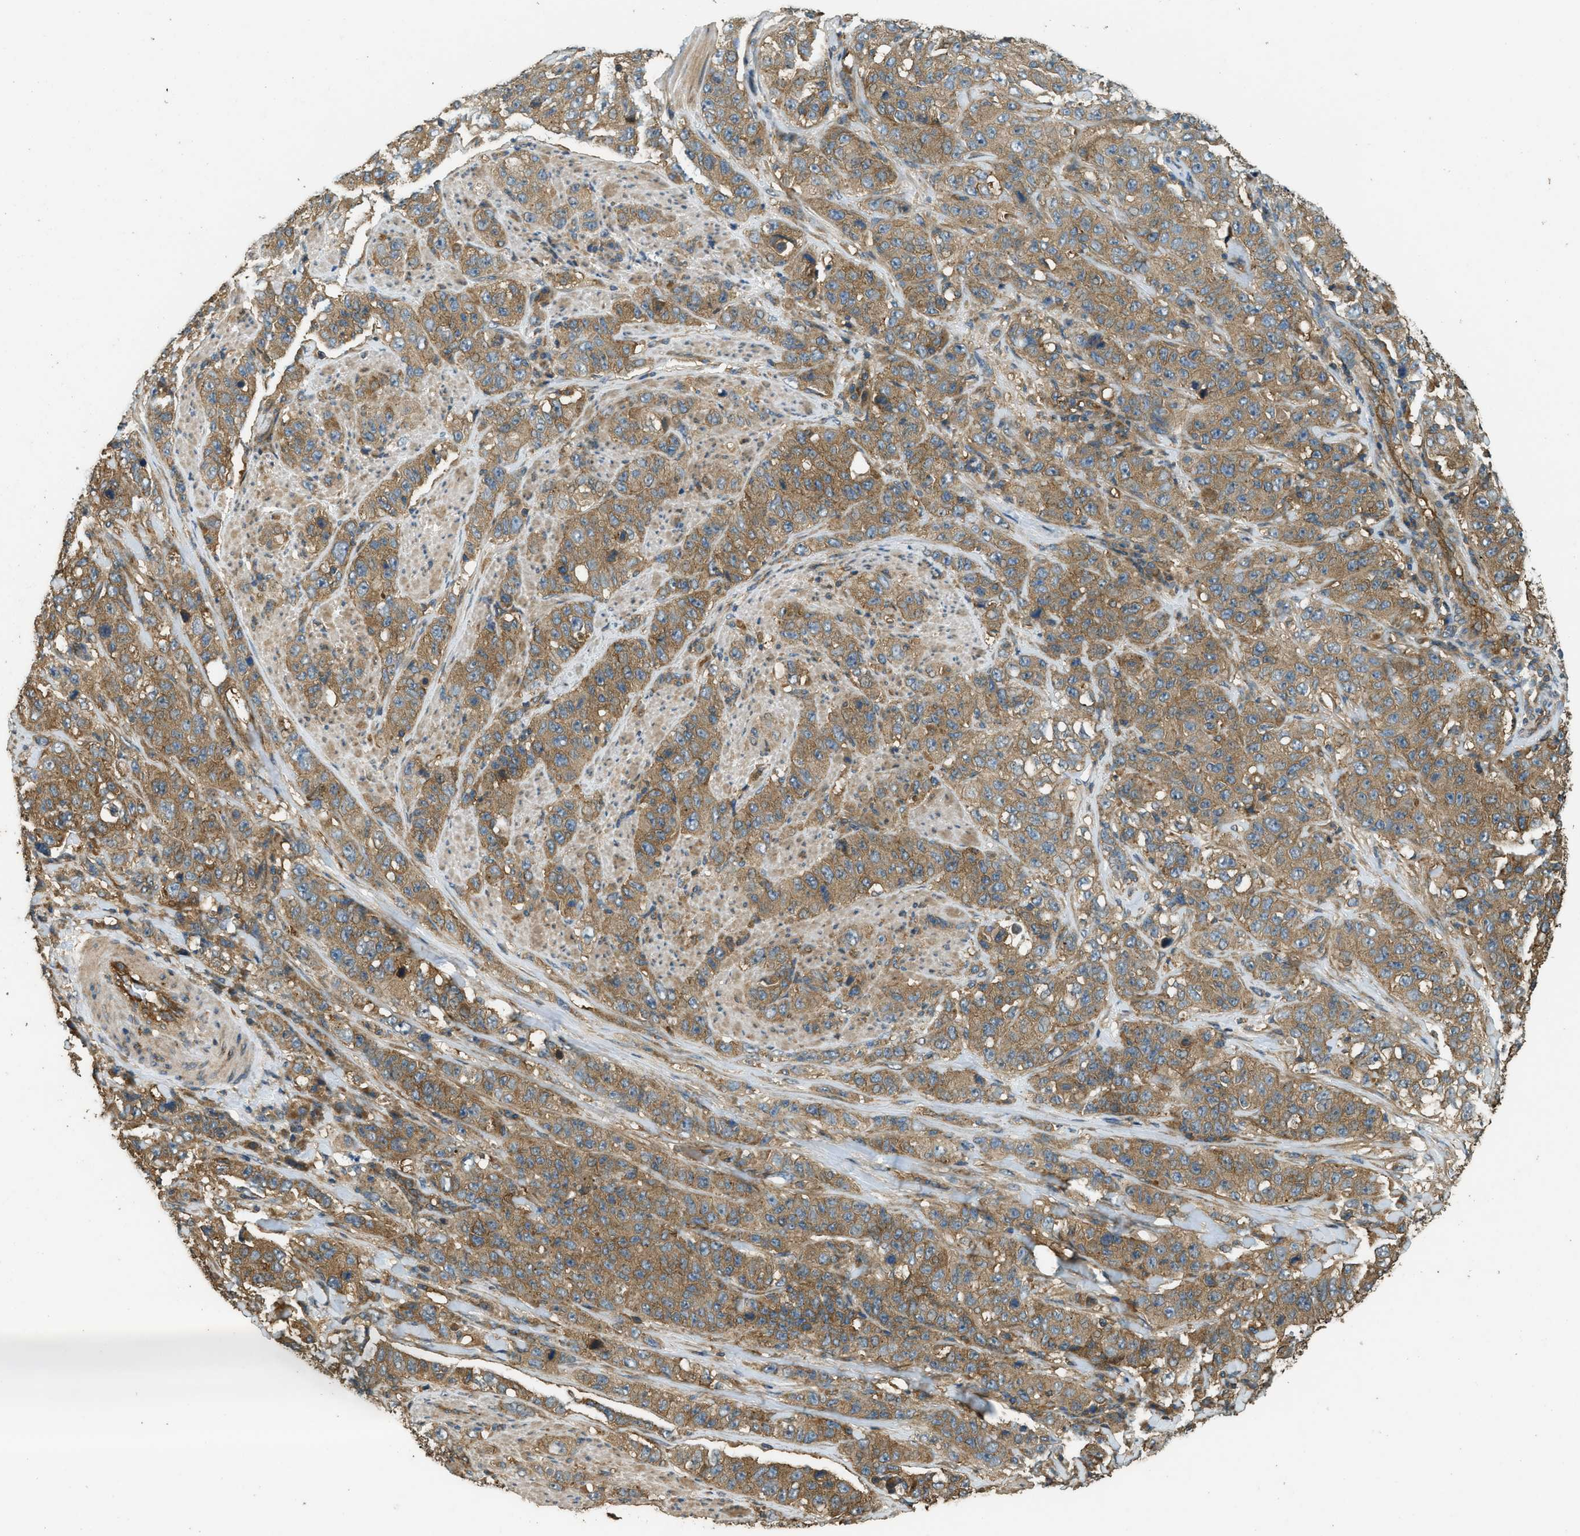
{"staining": {"intensity": "moderate", "quantity": ">75%", "location": "cytoplasmic/membranous"}, "tissue": "stomach cancer", "cell_type": "Tumor cells", "image_type": "cancer", "snomed": [{"axis": "morphology", "description": "Adenocarcinoma, NOS"}, {"axis": "topography", "description": "Stomach"}], "caption": "Immunohistochemistry micrograph of neoplastic tissue: stomach adenocarcinoma stained using immunohistochemistry reveals medium levels of moderate protein expression localized specifically in the cytoplasmic/membranous of tumor cells, appearing as a cytoplasmic/membranous brown color.", "gene": "MARS1", "patient": {"sex": "male", "age": 48}}